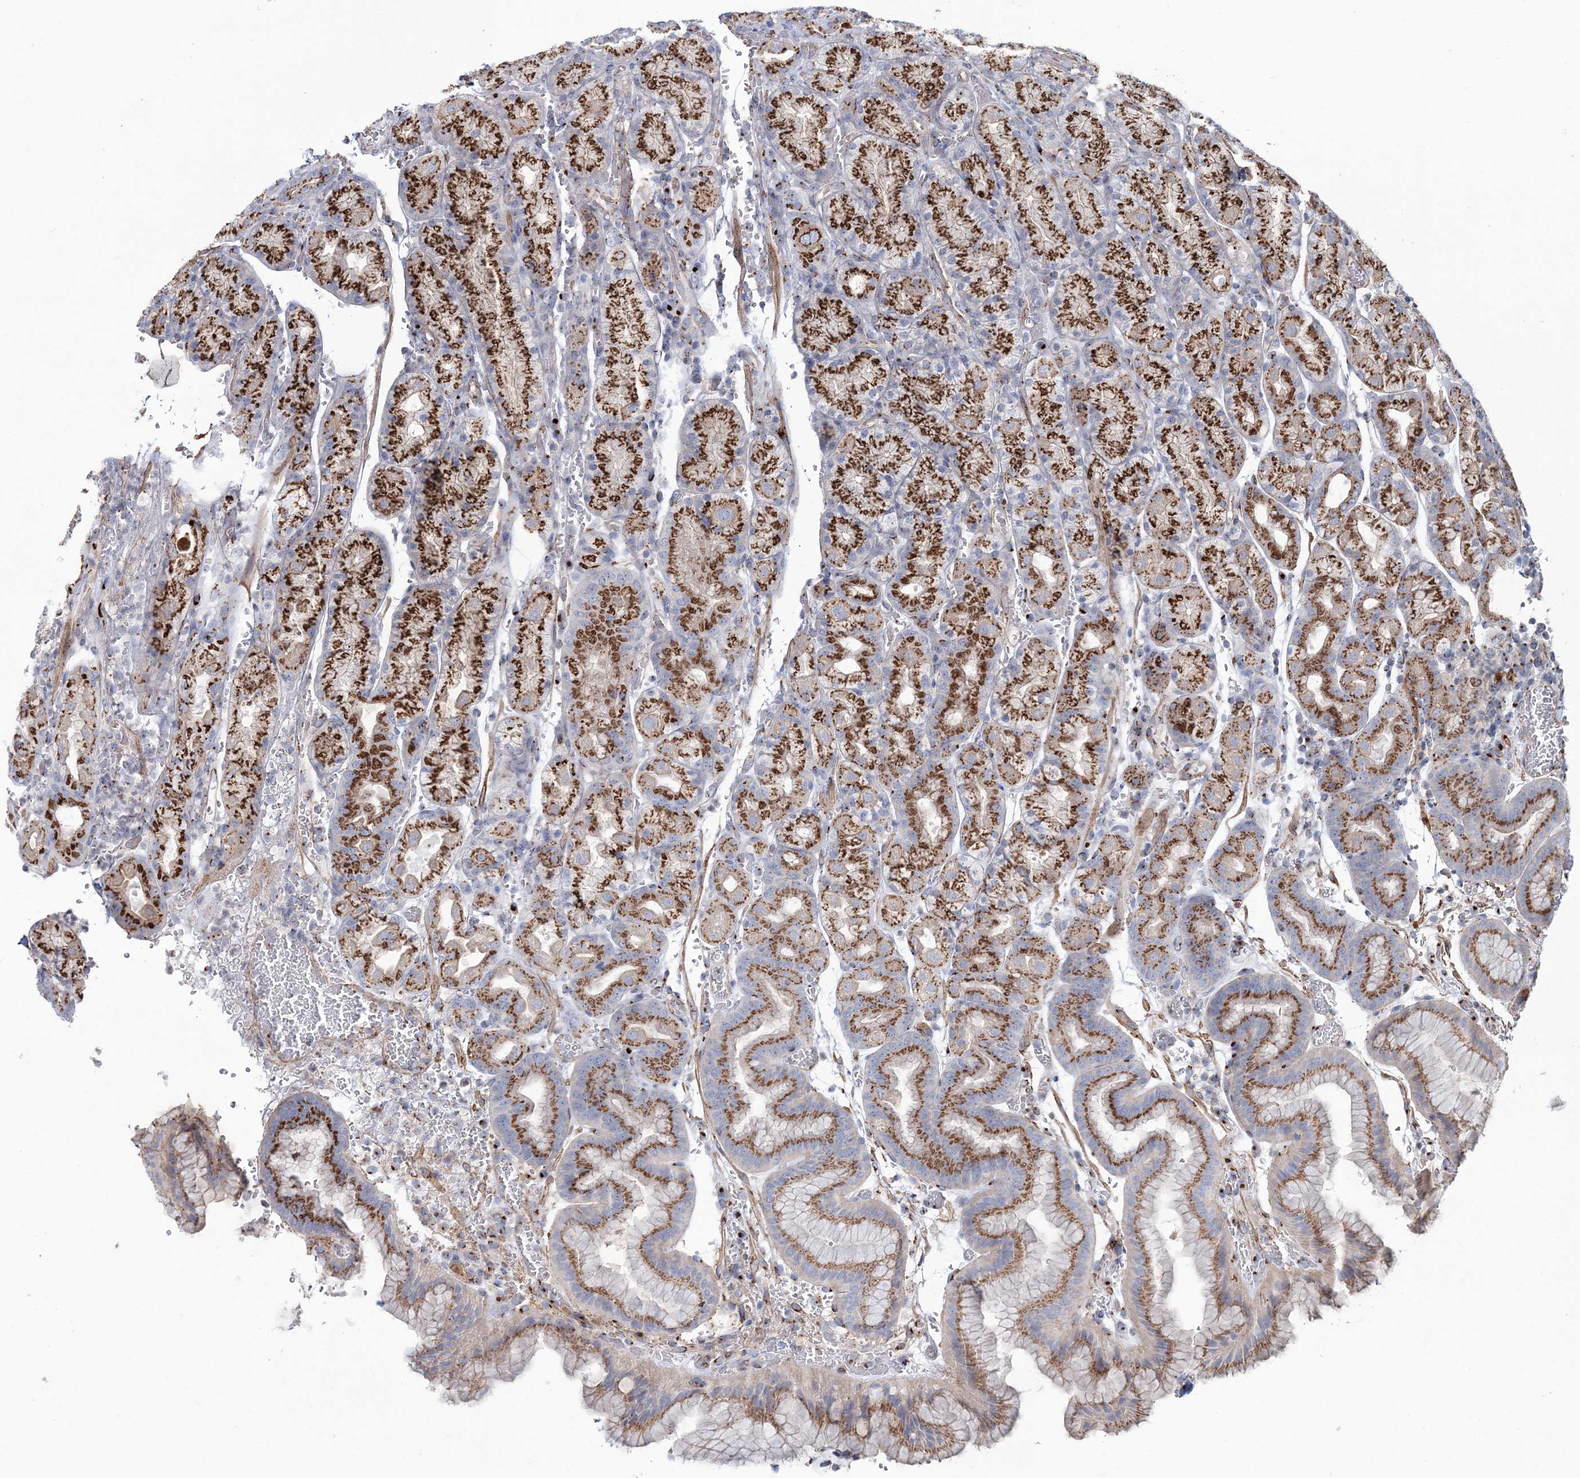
{"staining": {"intensity": "strong", "quantity": ">75%", "location": "cytoplasmic/membranous"}, "tissue": "stomach", "cell_type": "Glandular cells", "image_type": "normal", "snomed": [{"axis": "morphology", "description": "Normal tissue, NOS"}, {"axis": "morphology", "description": "Carcinoid, malignant, NOS"}, {"axis": "topography", "description": "Stomach, upper"}], "caption": "Protein staining of unremarkable stomach reveals strong cytoplasmic/membranous expression in about >75% of glandular cells.", "gene": "MAN1A2", "patient": {"sex": "male", "age": 39}}